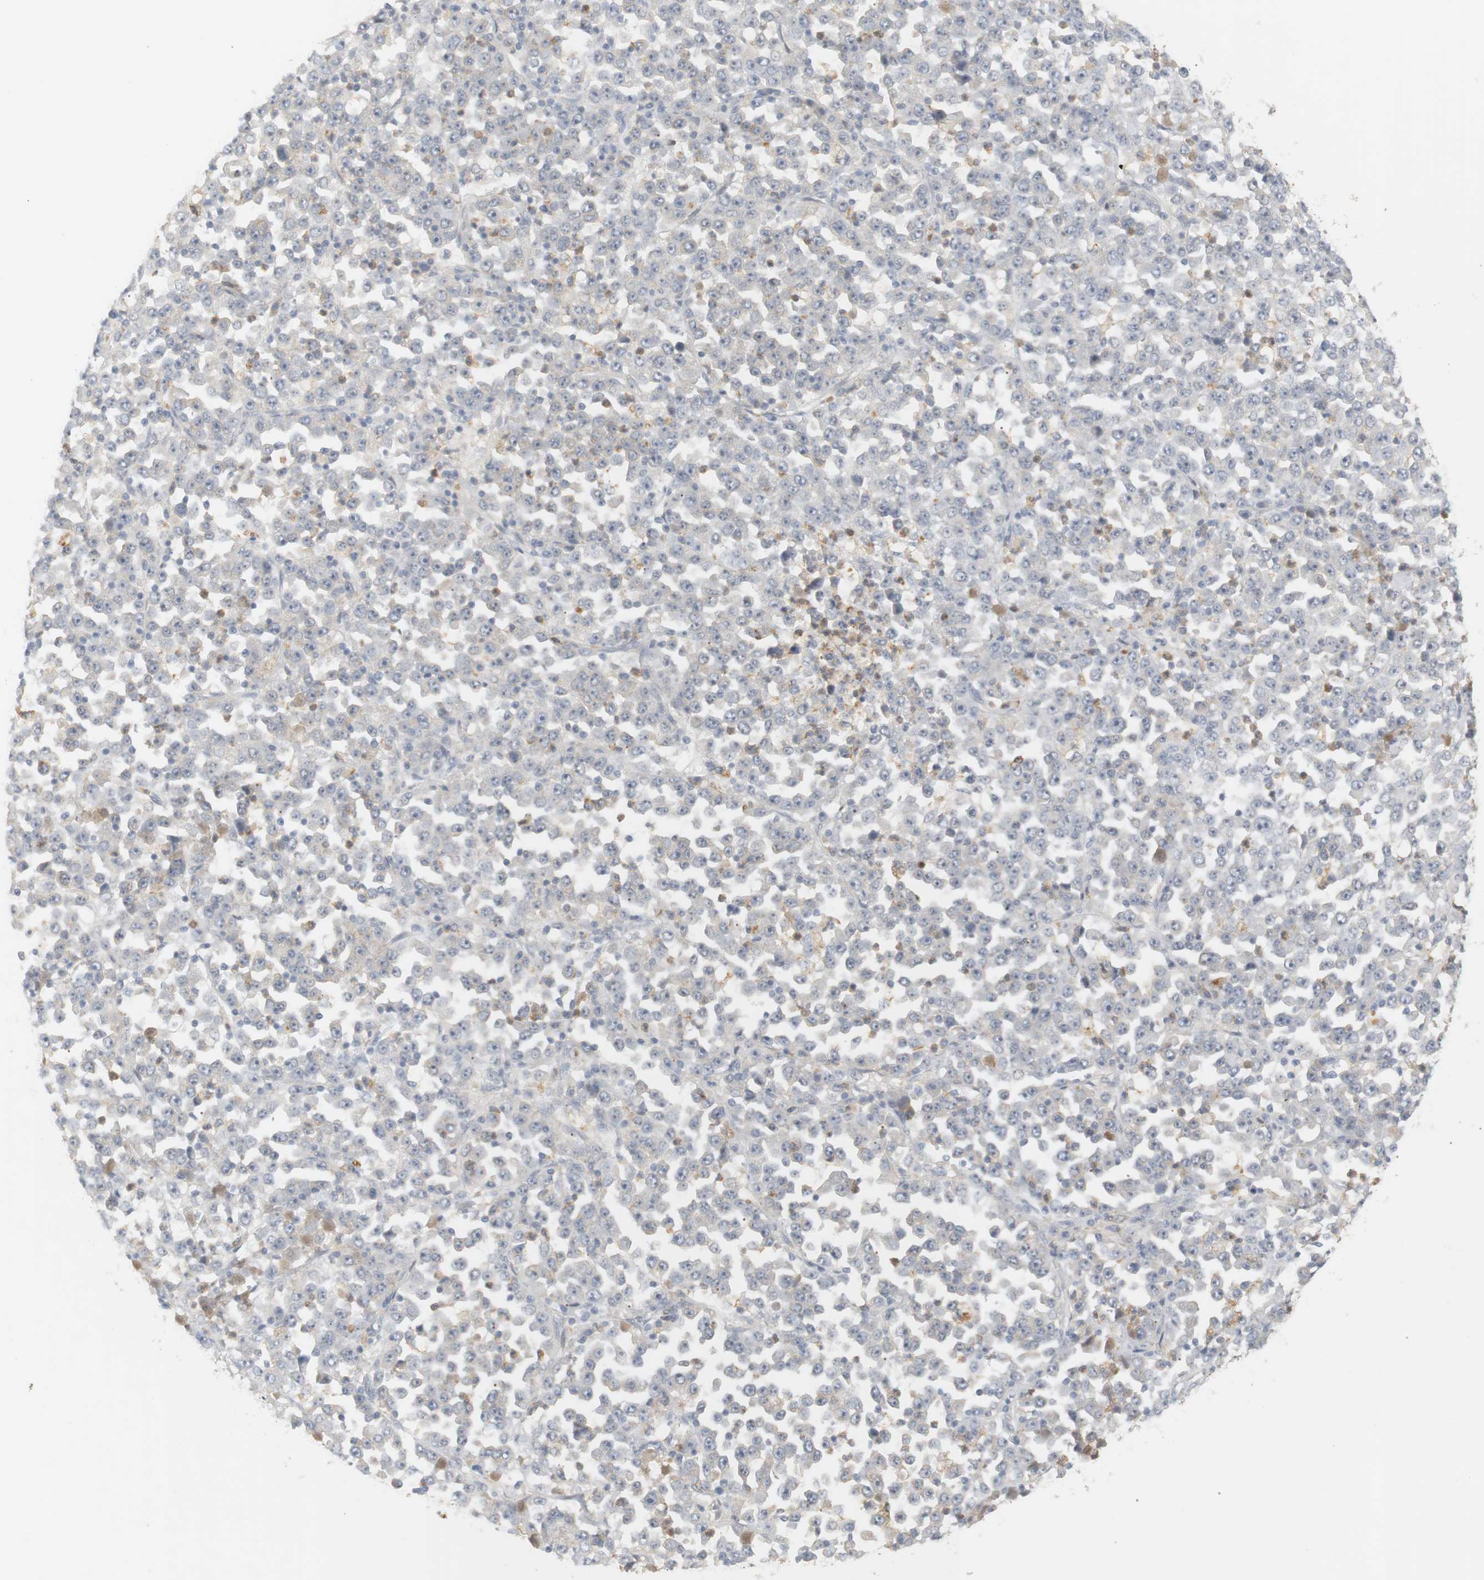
{"staining": {"intensity": "negative", "quantity": "none", "location": "none"}, "tissue": "stomach cancer", "cell_type": "Tumor cells", "image_type": "cancer", "snomed": [{"axis": "morphology", "description": "Normal tissue, NOS"}, {"axis": "morphology", "description": "Adenocarcinoma, NOS"}, {"axis": "topography", "description": "Stomach, upper"}, {"axis": "topography", "description": "Stomach"}], "caption": "Tumor cells are negative for protein expression in human stomach cancer (adenocarcinoma). (Brightfield microscopy of DAB immunohistochemistry (IHC) at high magnification).", "gene": "RTN3", "patient": {"sex": "male", "age": 59}}